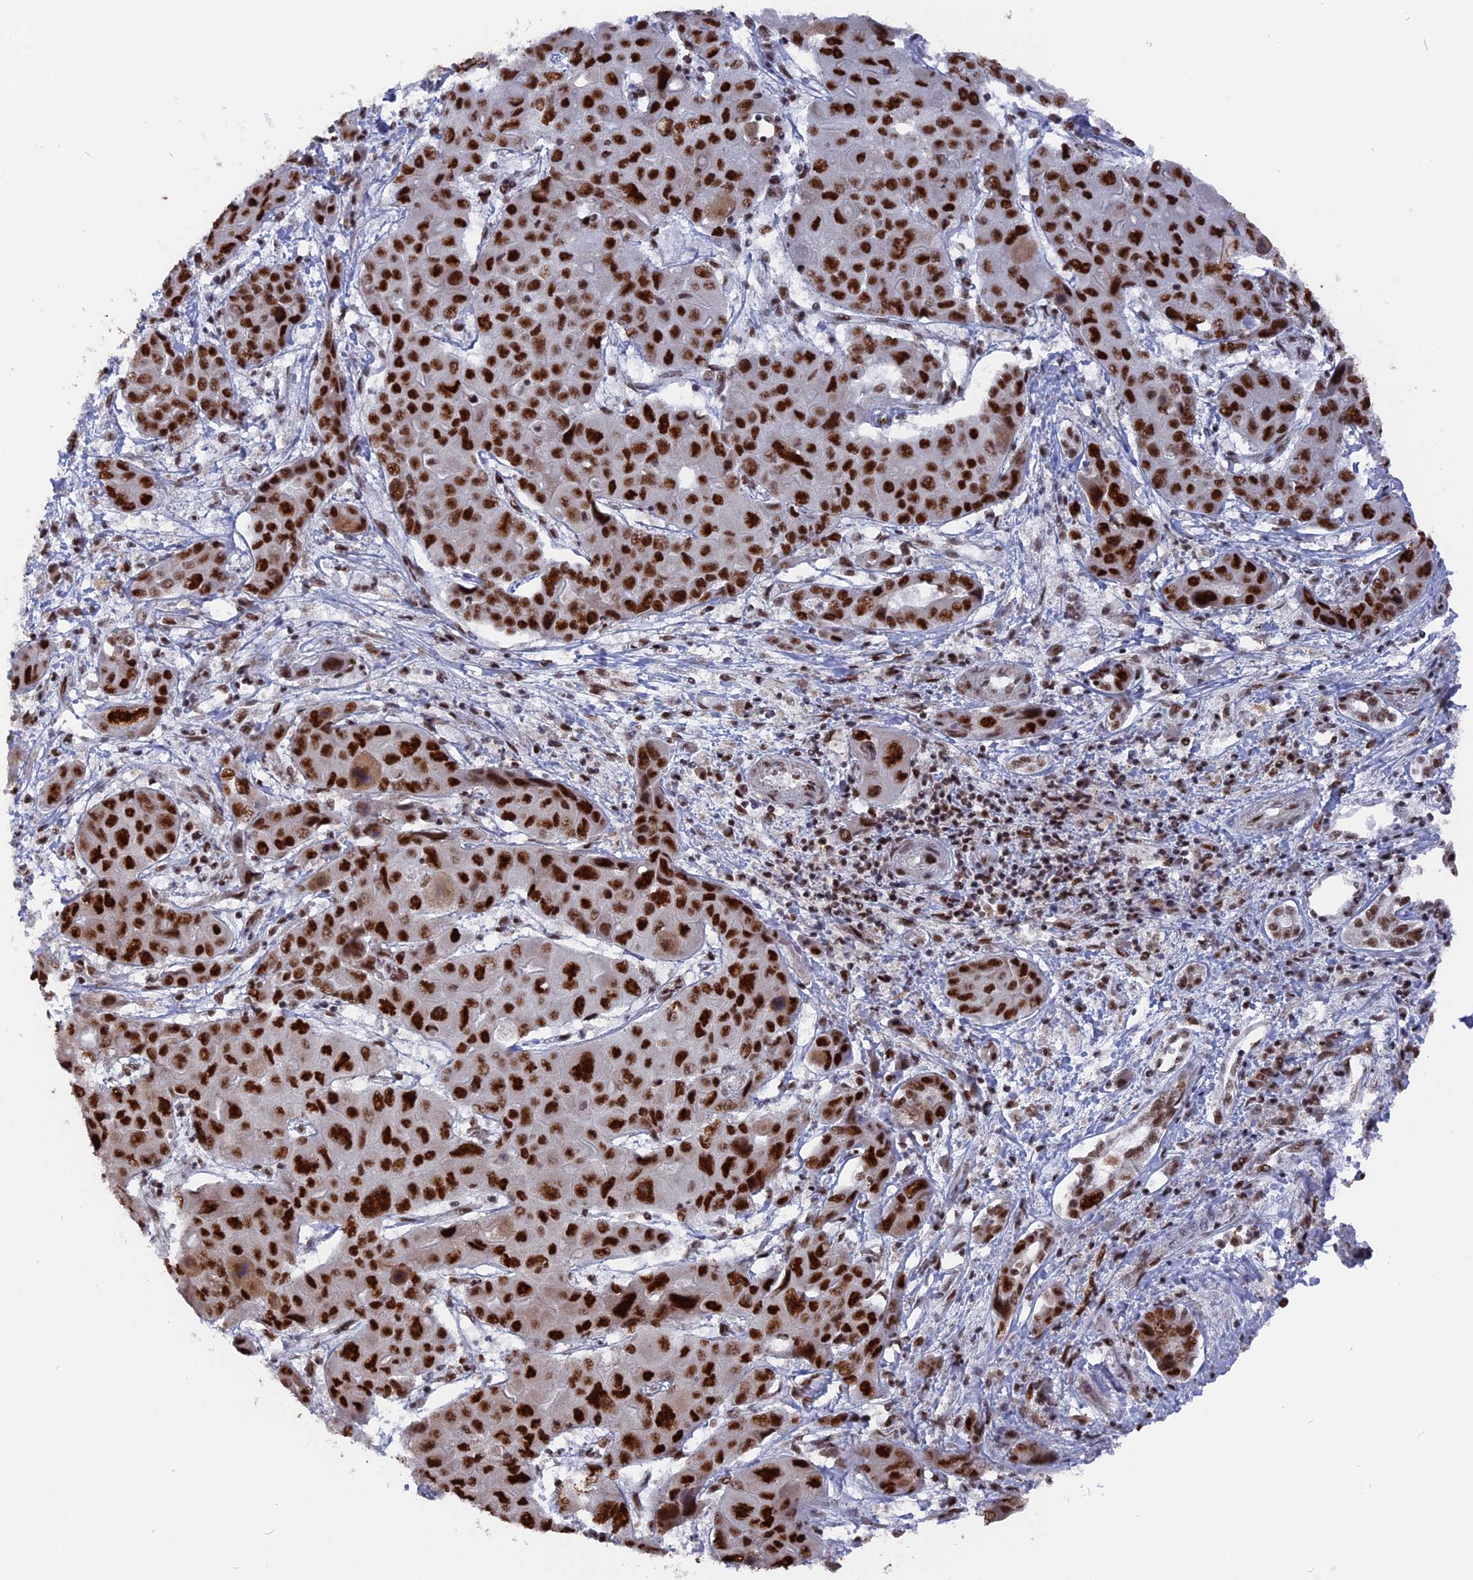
{"staining": {"intensity": "strong", "quantity": ">75%", "location": "nuclear"}, "tissue": "liver cancer", "cell_type": "Tumor cells", "image_type": "cancer", "snomed": [{"axis": "morphology", "description": "Cholangiocarcinoma"}, {"axis": "topography", "description": "Liver"}], "caption": "Immunohistochemical staining of human liver cholangiocarcinoma demonstrates high levels of strong nuclear protein expression in about >75% of tumor cells.", "gene": "SF3A2", "patient": {"sex": "male", "age": 67}}